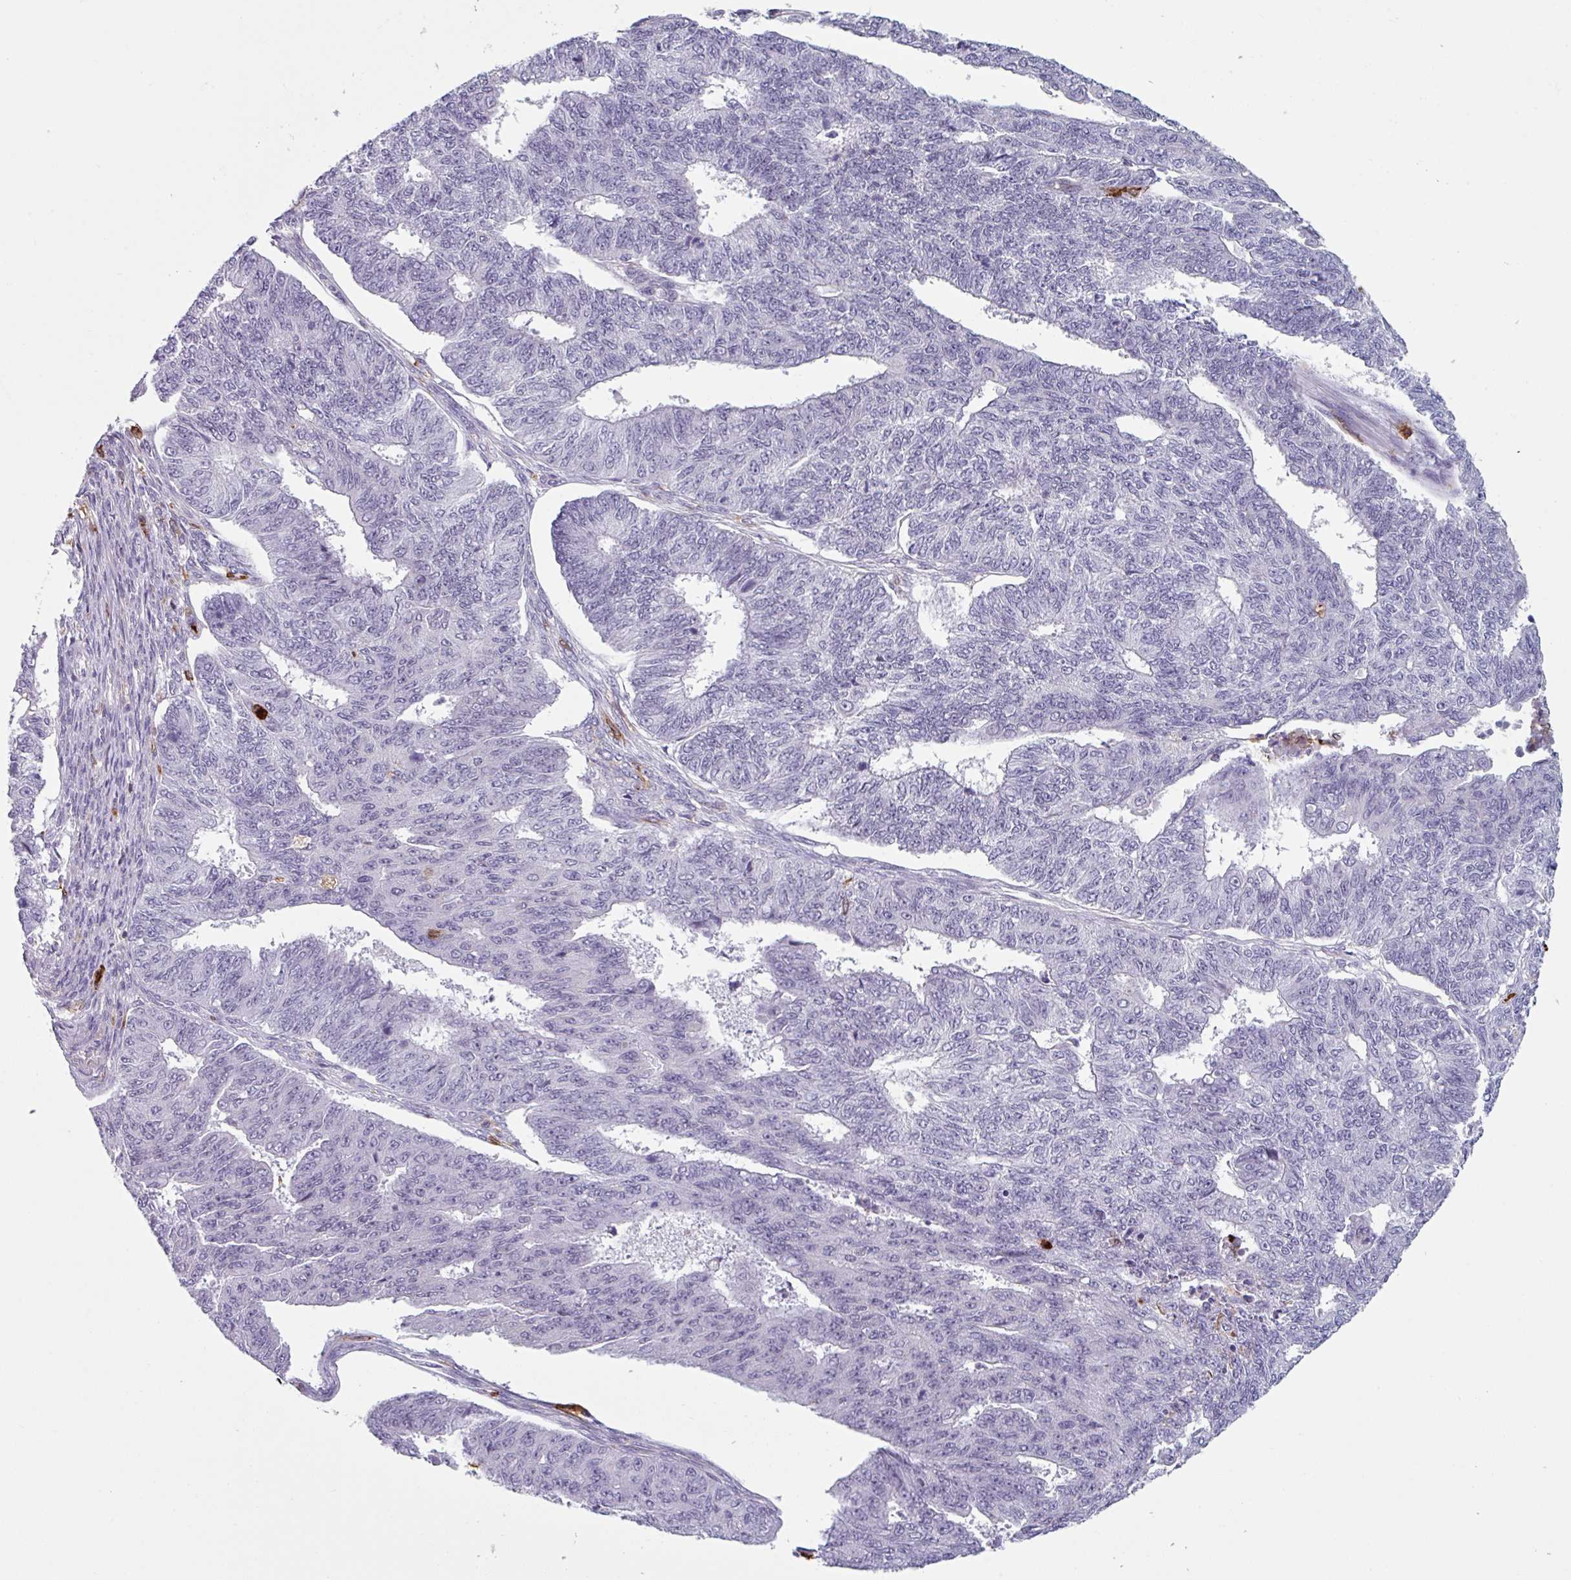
{"staining": {"intensity": "negative", "quantity": "none", "location": "none"}, "tissue": "endometrial cancer", "cell_type": "Tumor cells", "image_type": "cancer", "snomed": [{"axis": "morphology", "description": "Adenocarcinoma, NOS"}, {"axis": "topography", "description": "Endometrium"}], "caption": "An image of human endometrial cancer (adenocarcinoma) is negative for staining in tumor cells.", "gene": "EXOSC5", "patient": {"sex": "female", "age": 32}}